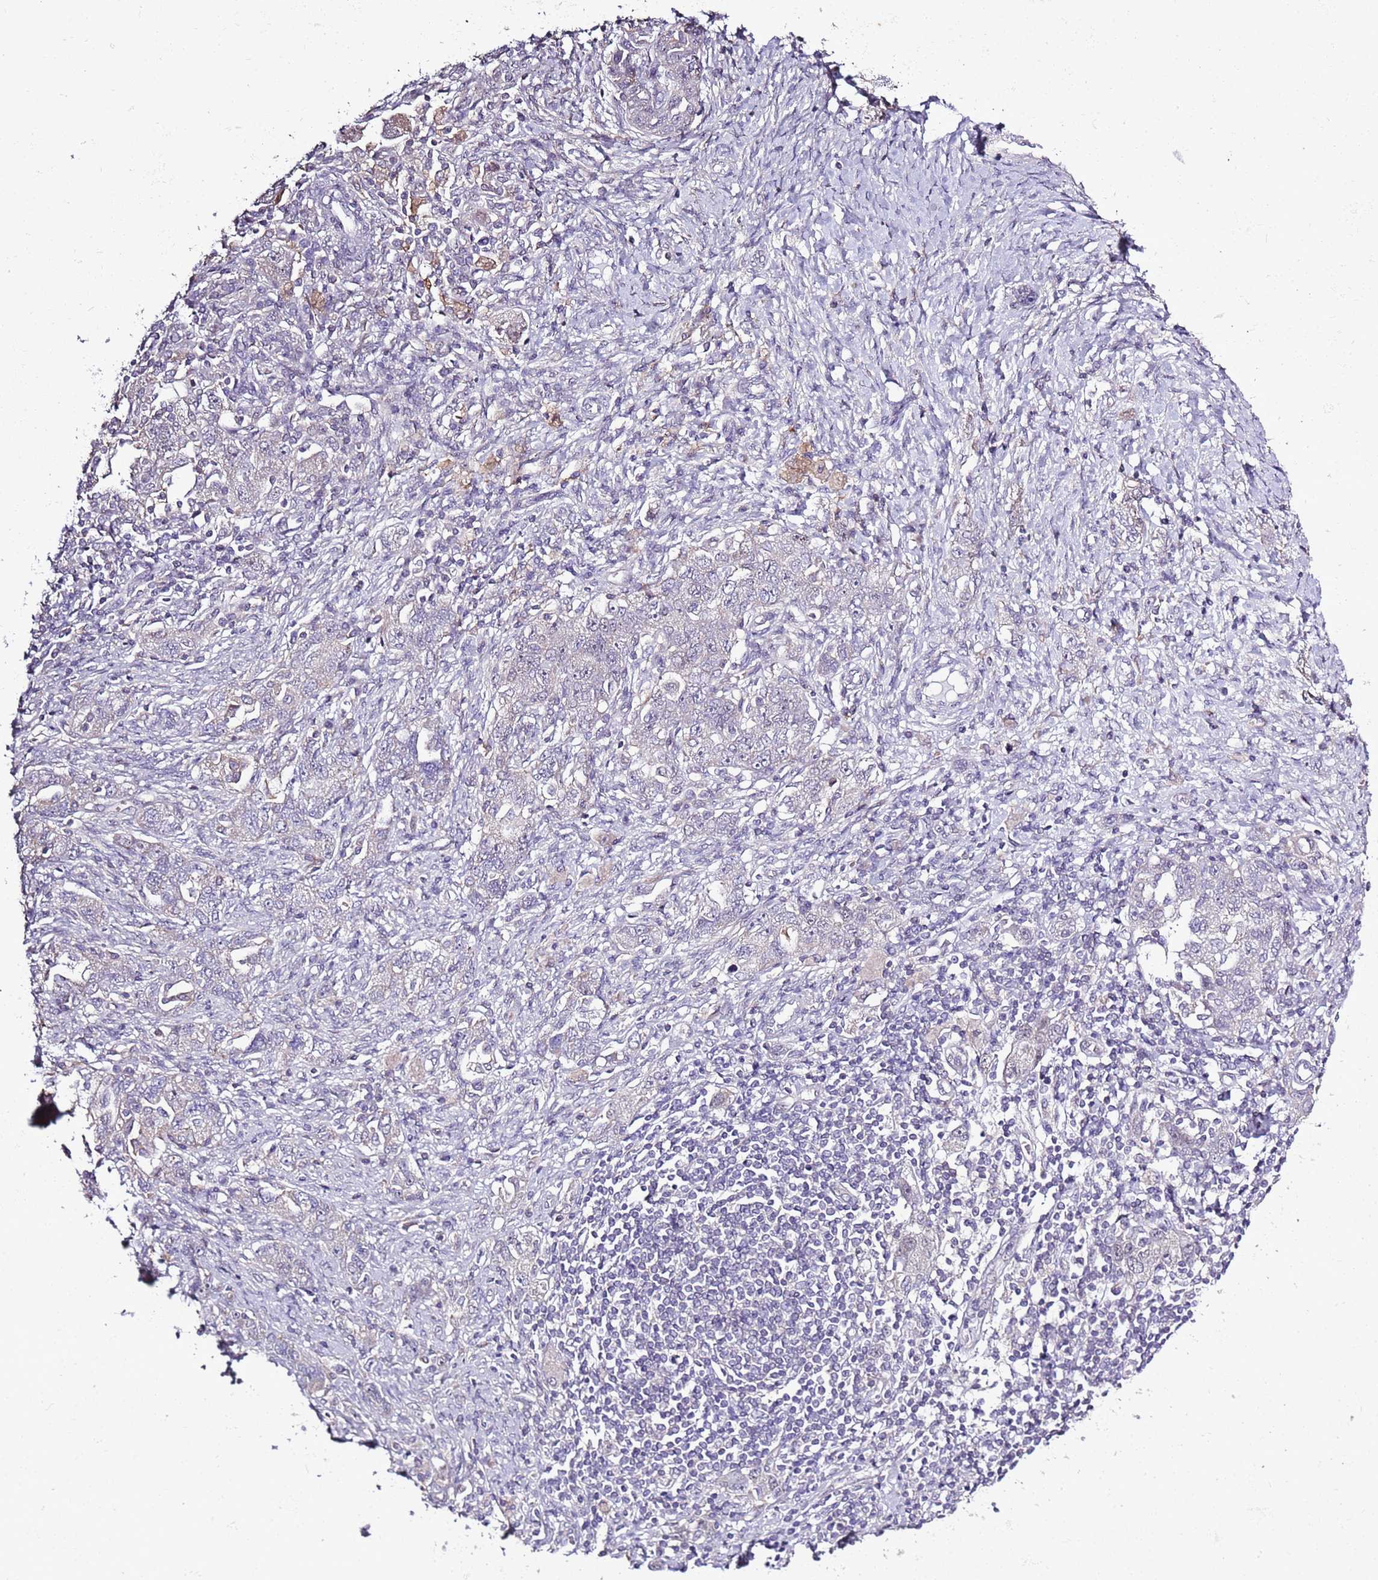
{"staining": {"intensity": "negative", "quantity": "none", "location": "none"}, "tissue": "ovarian cancer", "cell_type": "Tumor cells", "image_type": "cancer", "snomed": [{"axis": "morphology", "description": "Carcinoma, NOS"}, {"axis": "morphology", "description": "Cystadenocarcinoma, serous, NOS"}, {"axis": "topography", "description": "Ovary"}], "caption": "The immunohistochemistry histopathology image has no significant expression in tumor cells of carcinoma (ovarian) tissue. (DAB (3,3'-diaminobenzidine) immunohistochemistry, high magnification).", "gene": "CAPN9", "patient": {"sex": "female", "age": 69}}